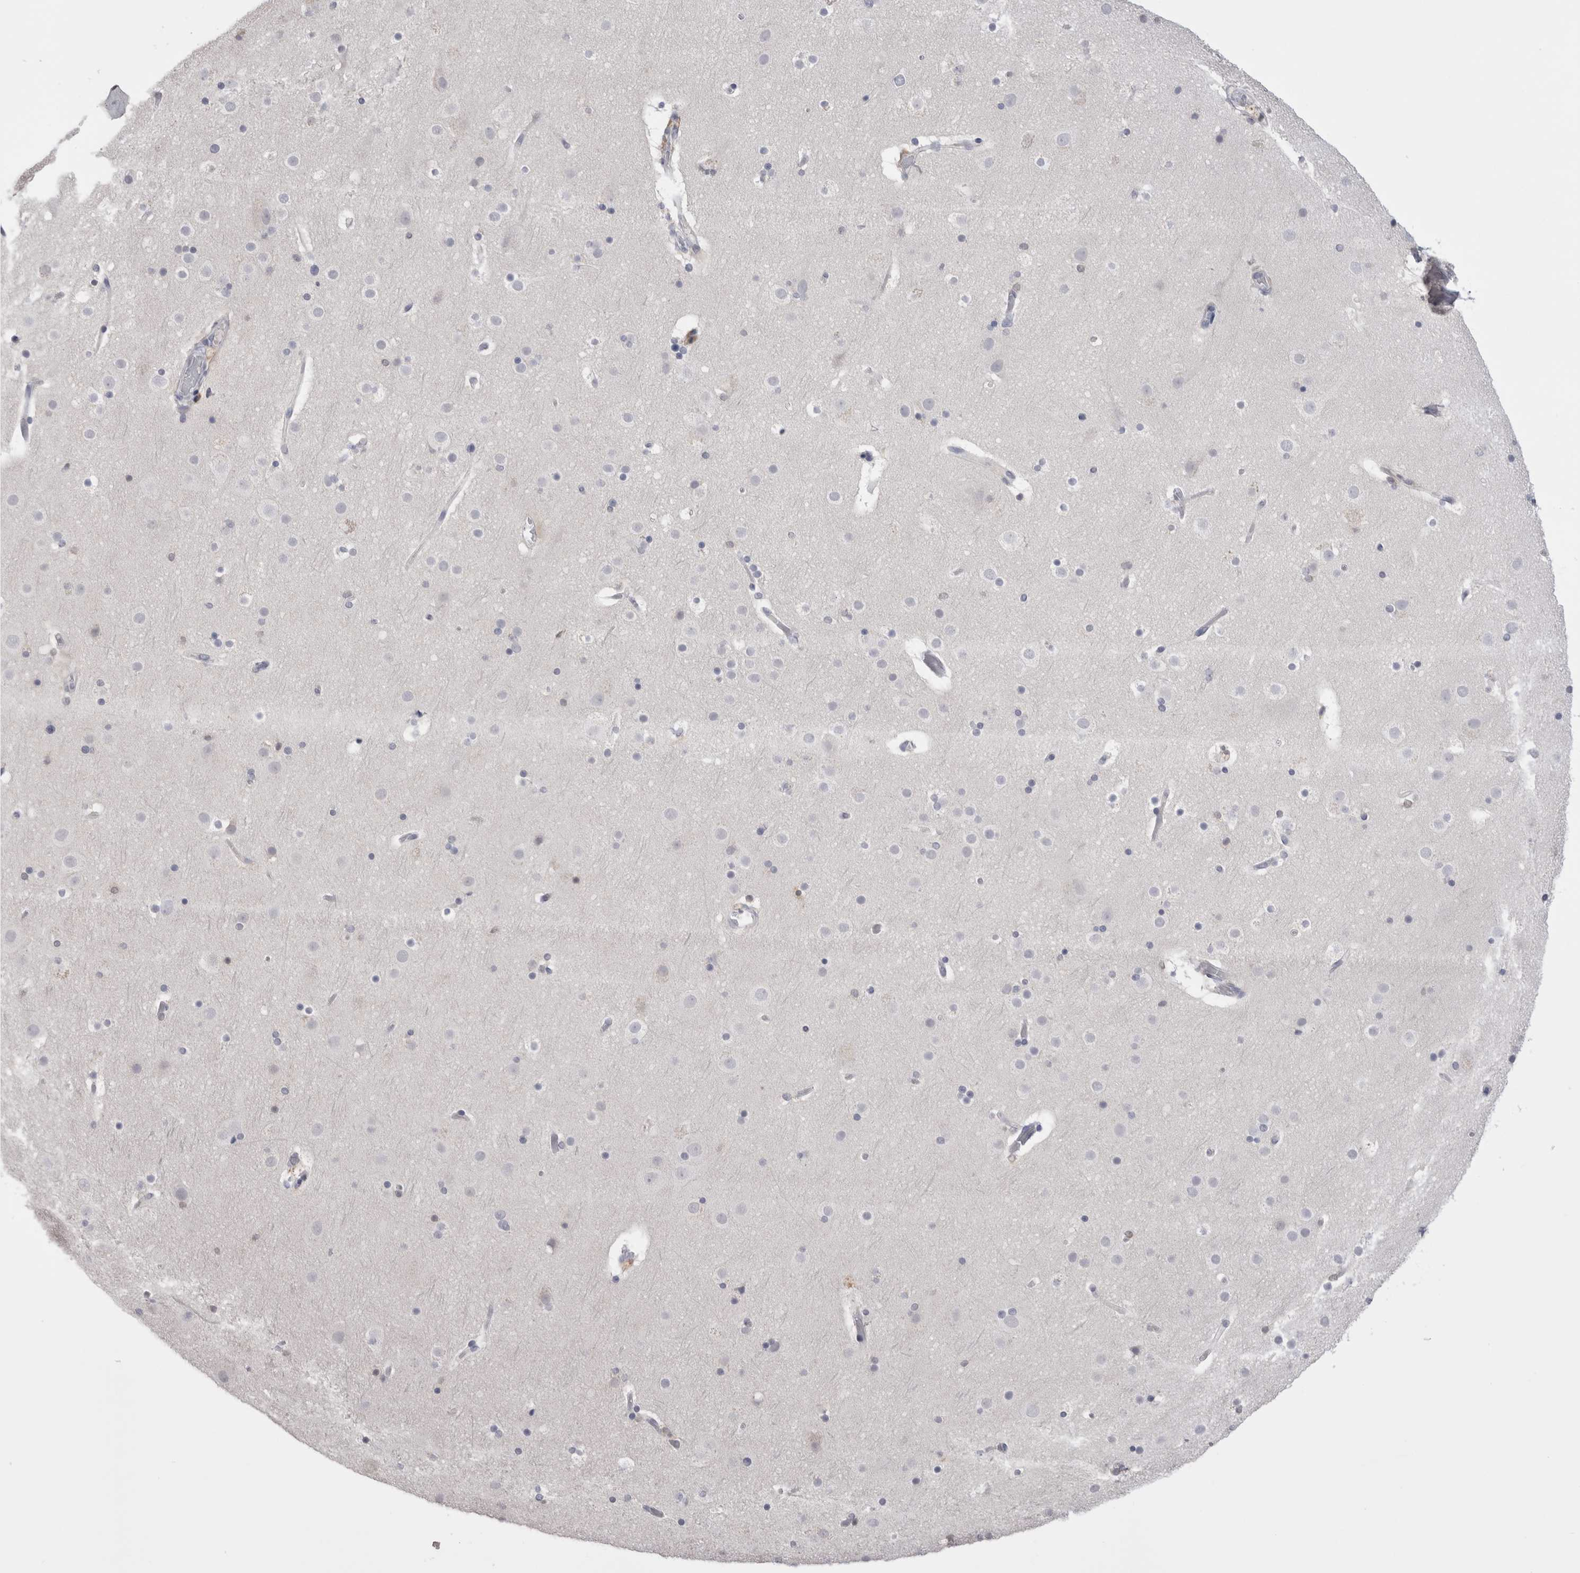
{"staining": {"intensity": "negative", "quantity": "none", "location": "none"}, "tissue": "cerebral cortex", "cell_type": "Endothelial cells", "image_type": "normal", "snomed": [{"axis": "morphology", "description": "Normal tissue, NOS"}, {"axis": "topography", "description": "Cerebral cortex"}], "caption": "An immunohistochemistry (IHC) photomicrograph of unremarkable cerebral cortex is shown. There is no staining in endothelial cells of cerebral cortex. (IHC, brightfield microscopy, high magnification).", "gene": "SUCNR1", "patient": {"sex": "male", "age": 57}}